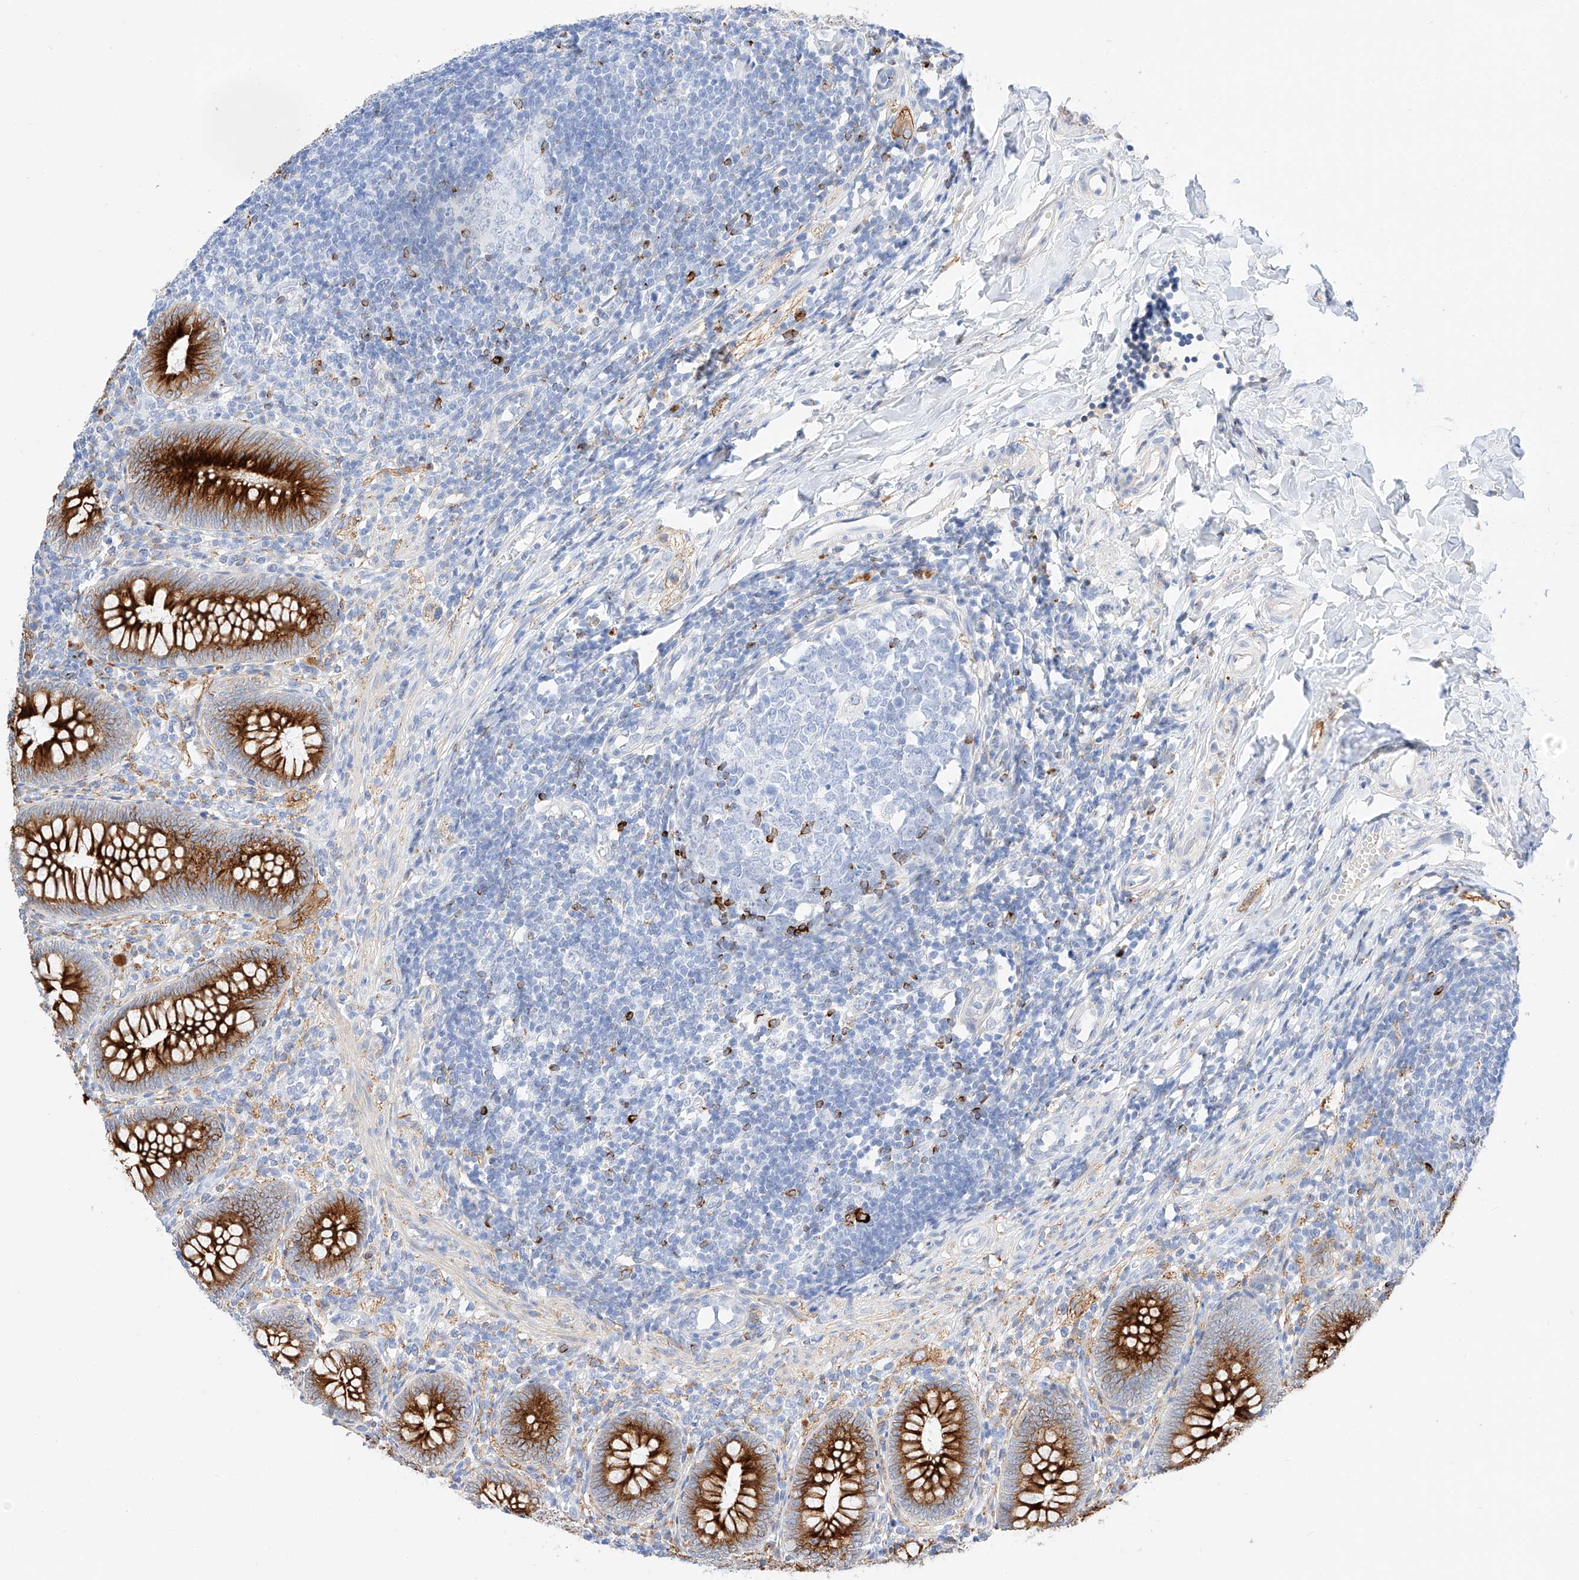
{"staining": {"intensity": "strong", "quantity": ">75%", "location": "cytoplasmic/membranous"}, "tissue": "appendix", "cell_type": "Glandular cells", "image_type": "normal", "snomed": [{"axis": "morphology", "description": "Normal tissue, NOS"}, {"axis": "topography", "description": "Appendix"}], "caption": "DAB (3,3'-diaminobenzidine) immunohistochemical staining of normal appendix displays strong cytoplasmic/membranous protein positivity in approximately >75% of glandular cells.", "gene": "MAP7", "patient": {"sex": "male", "age": 14}}